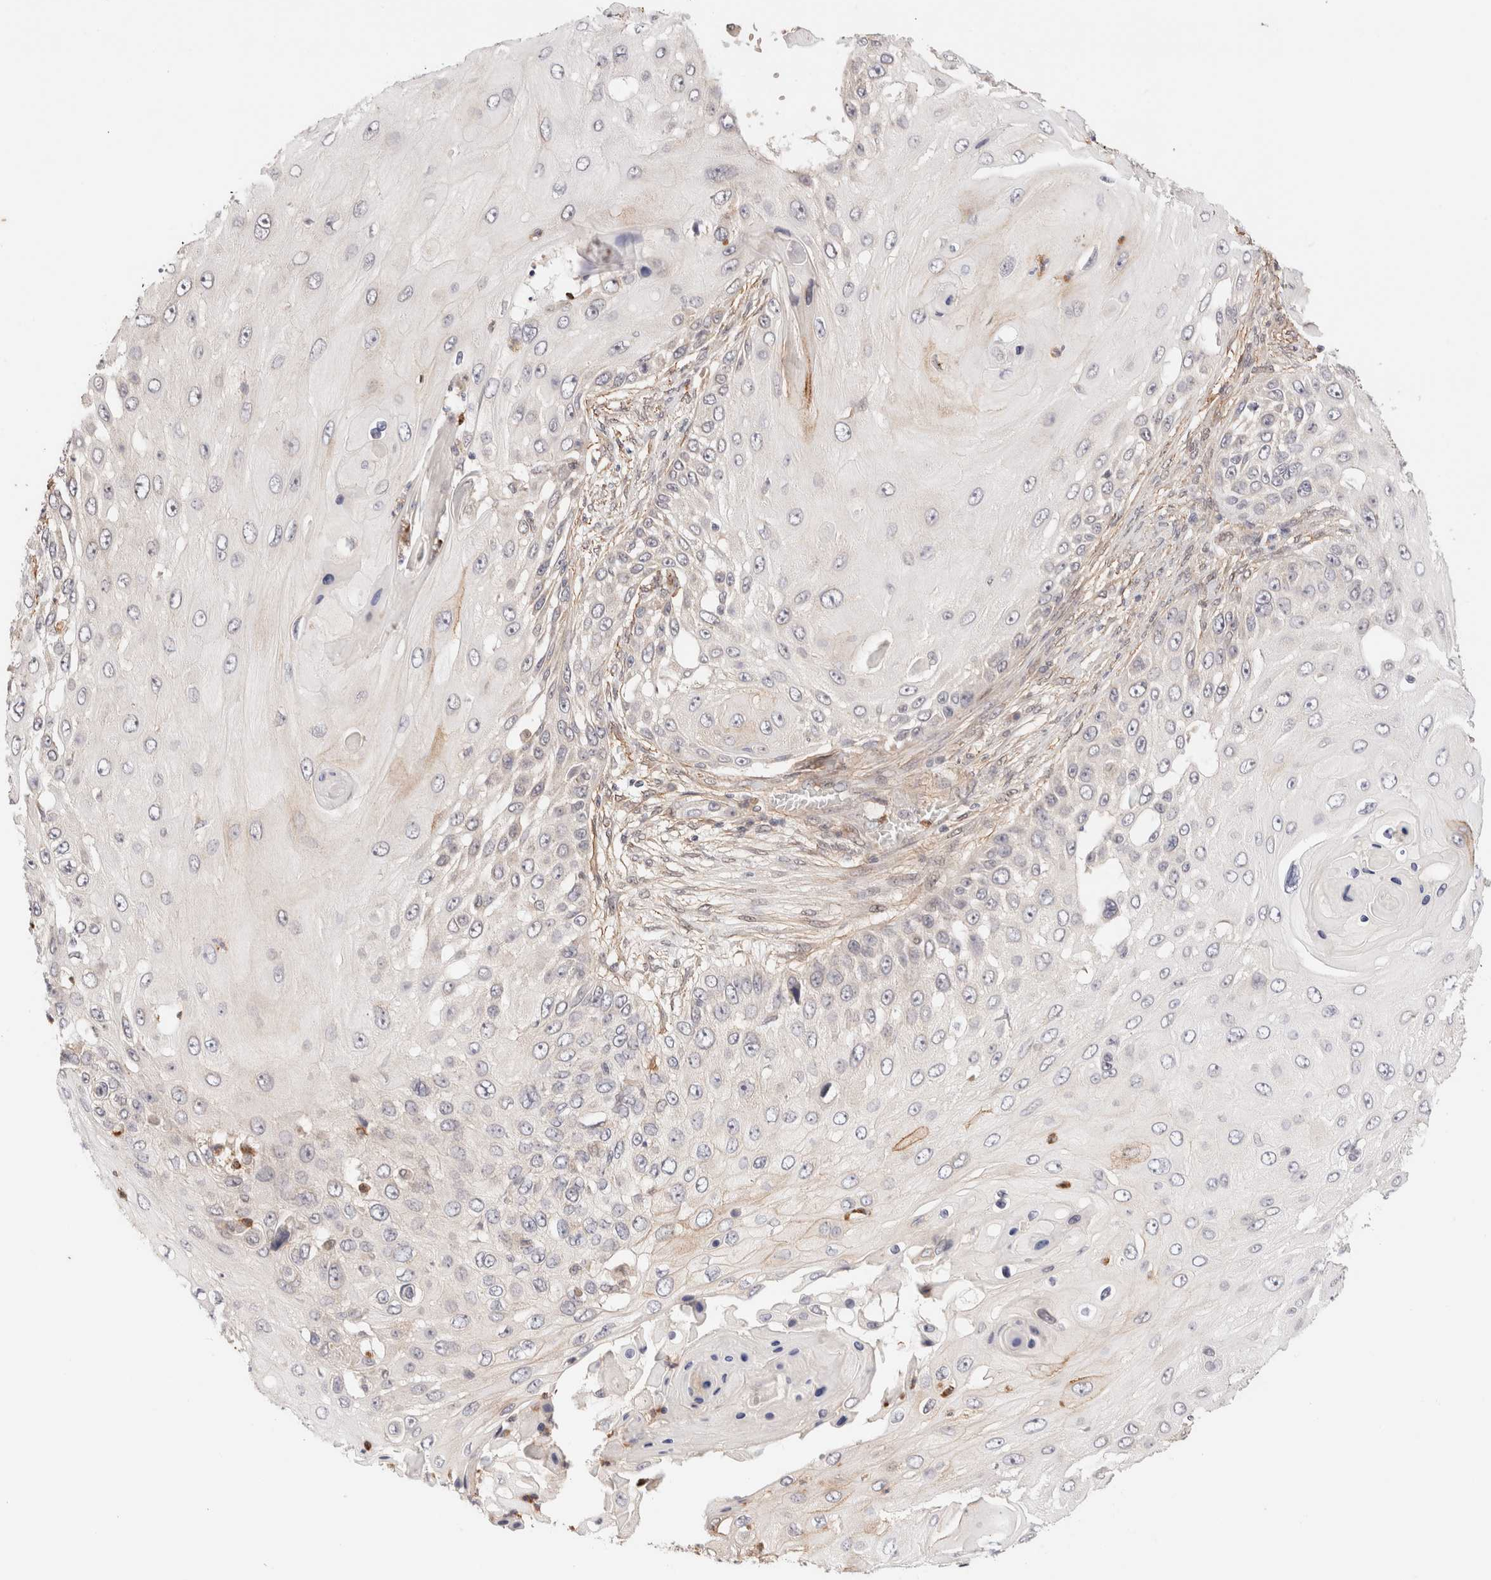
{"staining": {"intensity": "negative", "quantity": "none", "location": "none"}, "tissue": "skin cancer", "cell_type": "Tumor cells", "image_type": "cancer", "snomed": [{"axis": "morphology", "description": "Squamous cell carcinoma, NOS"}, {"axis": "topography", "description": "Skin"}], "caption": "This photomicrograph is of squamous cell carcinoma (skin) stained with IHC to label a protein in brown with the nuclei are counter-stained blue. There is no staining in tumor cells.", "gene": "BRPF3", "patient": {"sex": "female", "age": 44}}